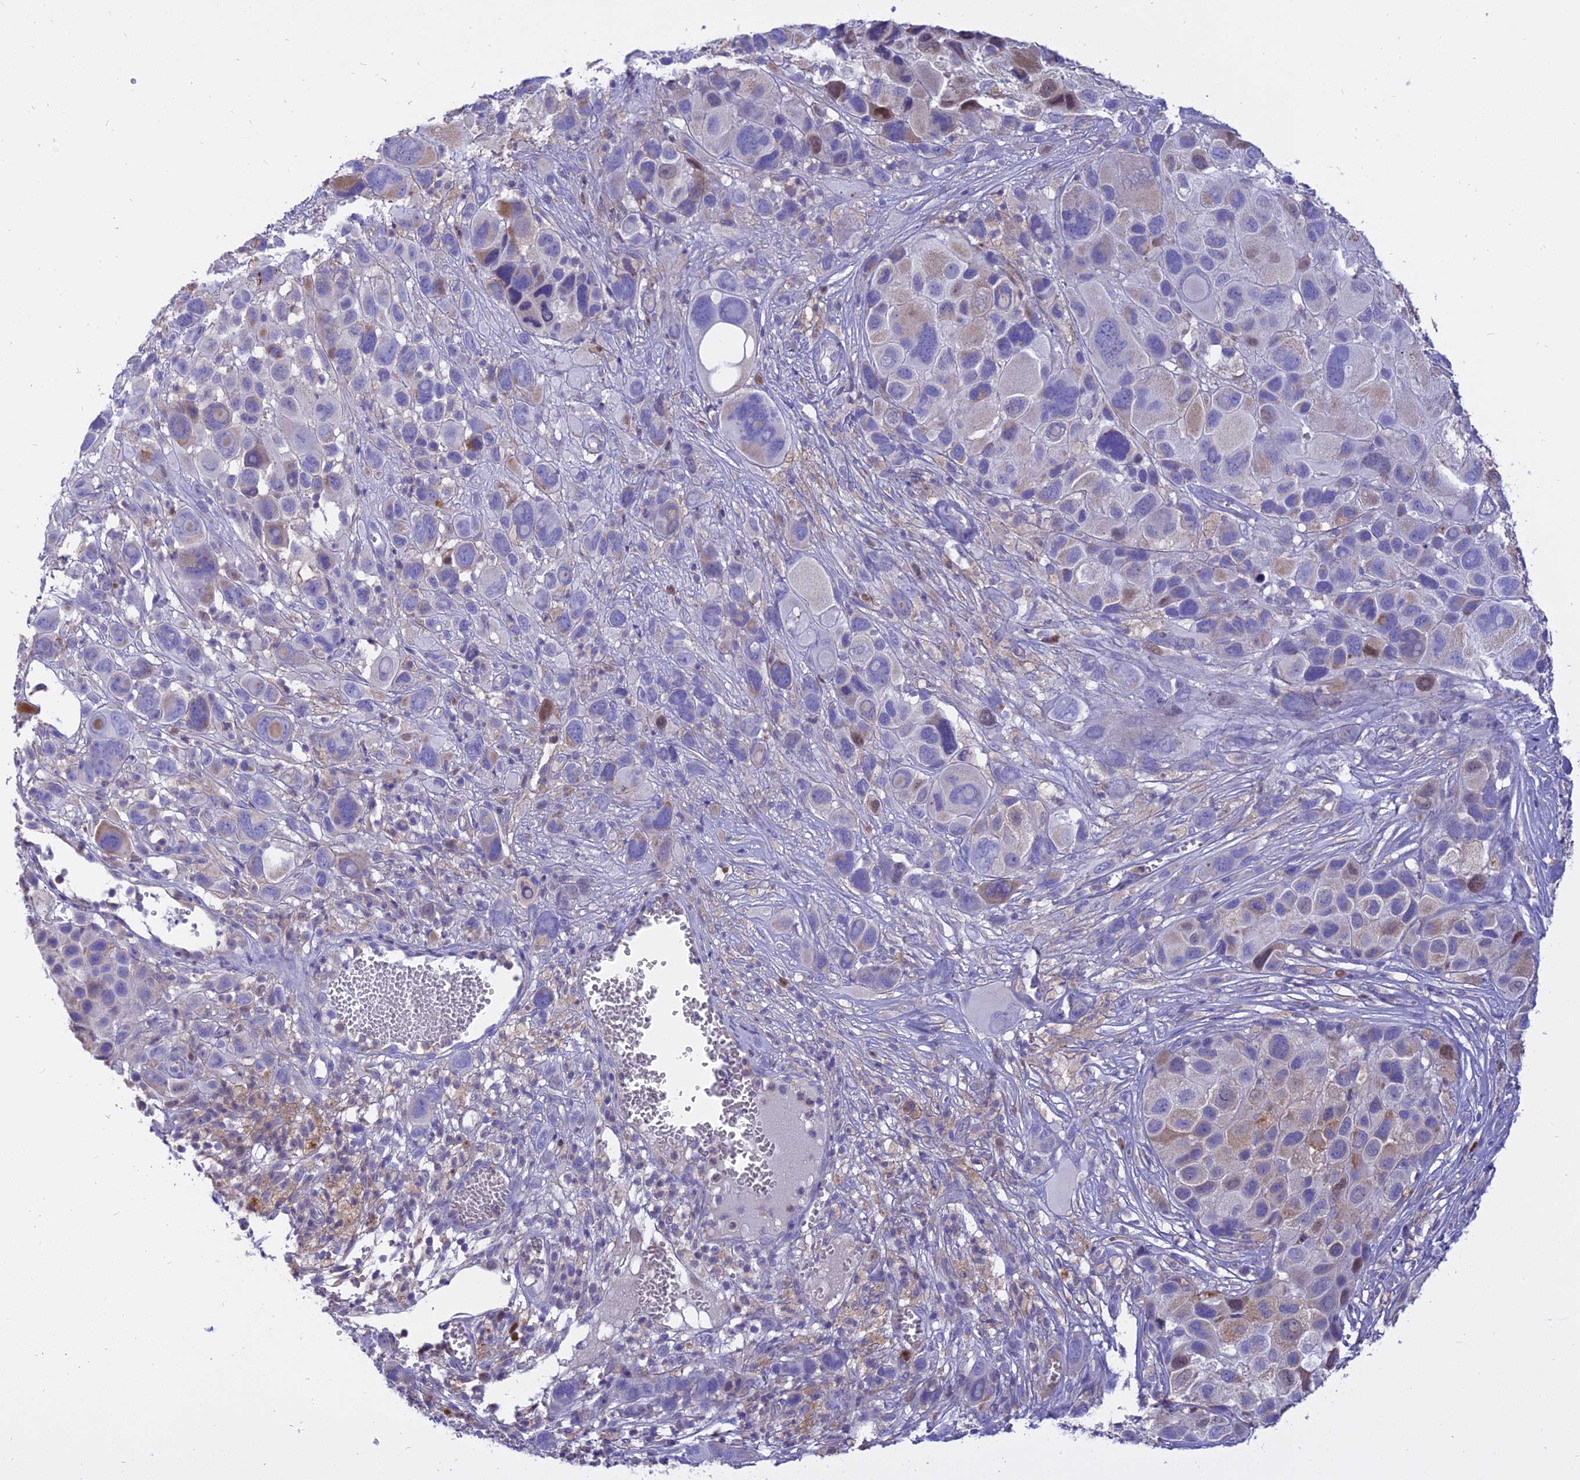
{"staining": {"intensity": "moderate", "quantity": "<25%", "location": "cytoplasmic/membranous,nuclear"}, "tissue": "melanoma", "cell_type": "Tumor cells", "image_type": "cancer", "snomed": [{"axis": "morphology", "description": "Malignant melanoma, NOS"}, {"axis": "topography", "description": "Skin of trunk"}], "caption": "High-power microscopy captured an IHC micrograph of melanoma, revealing moderate cytoplasmic/membranous and nuclear positivity in about <25% of tumor cells.", "gene": "CENPV", "patient": {"sex": "male", "age": 71}}